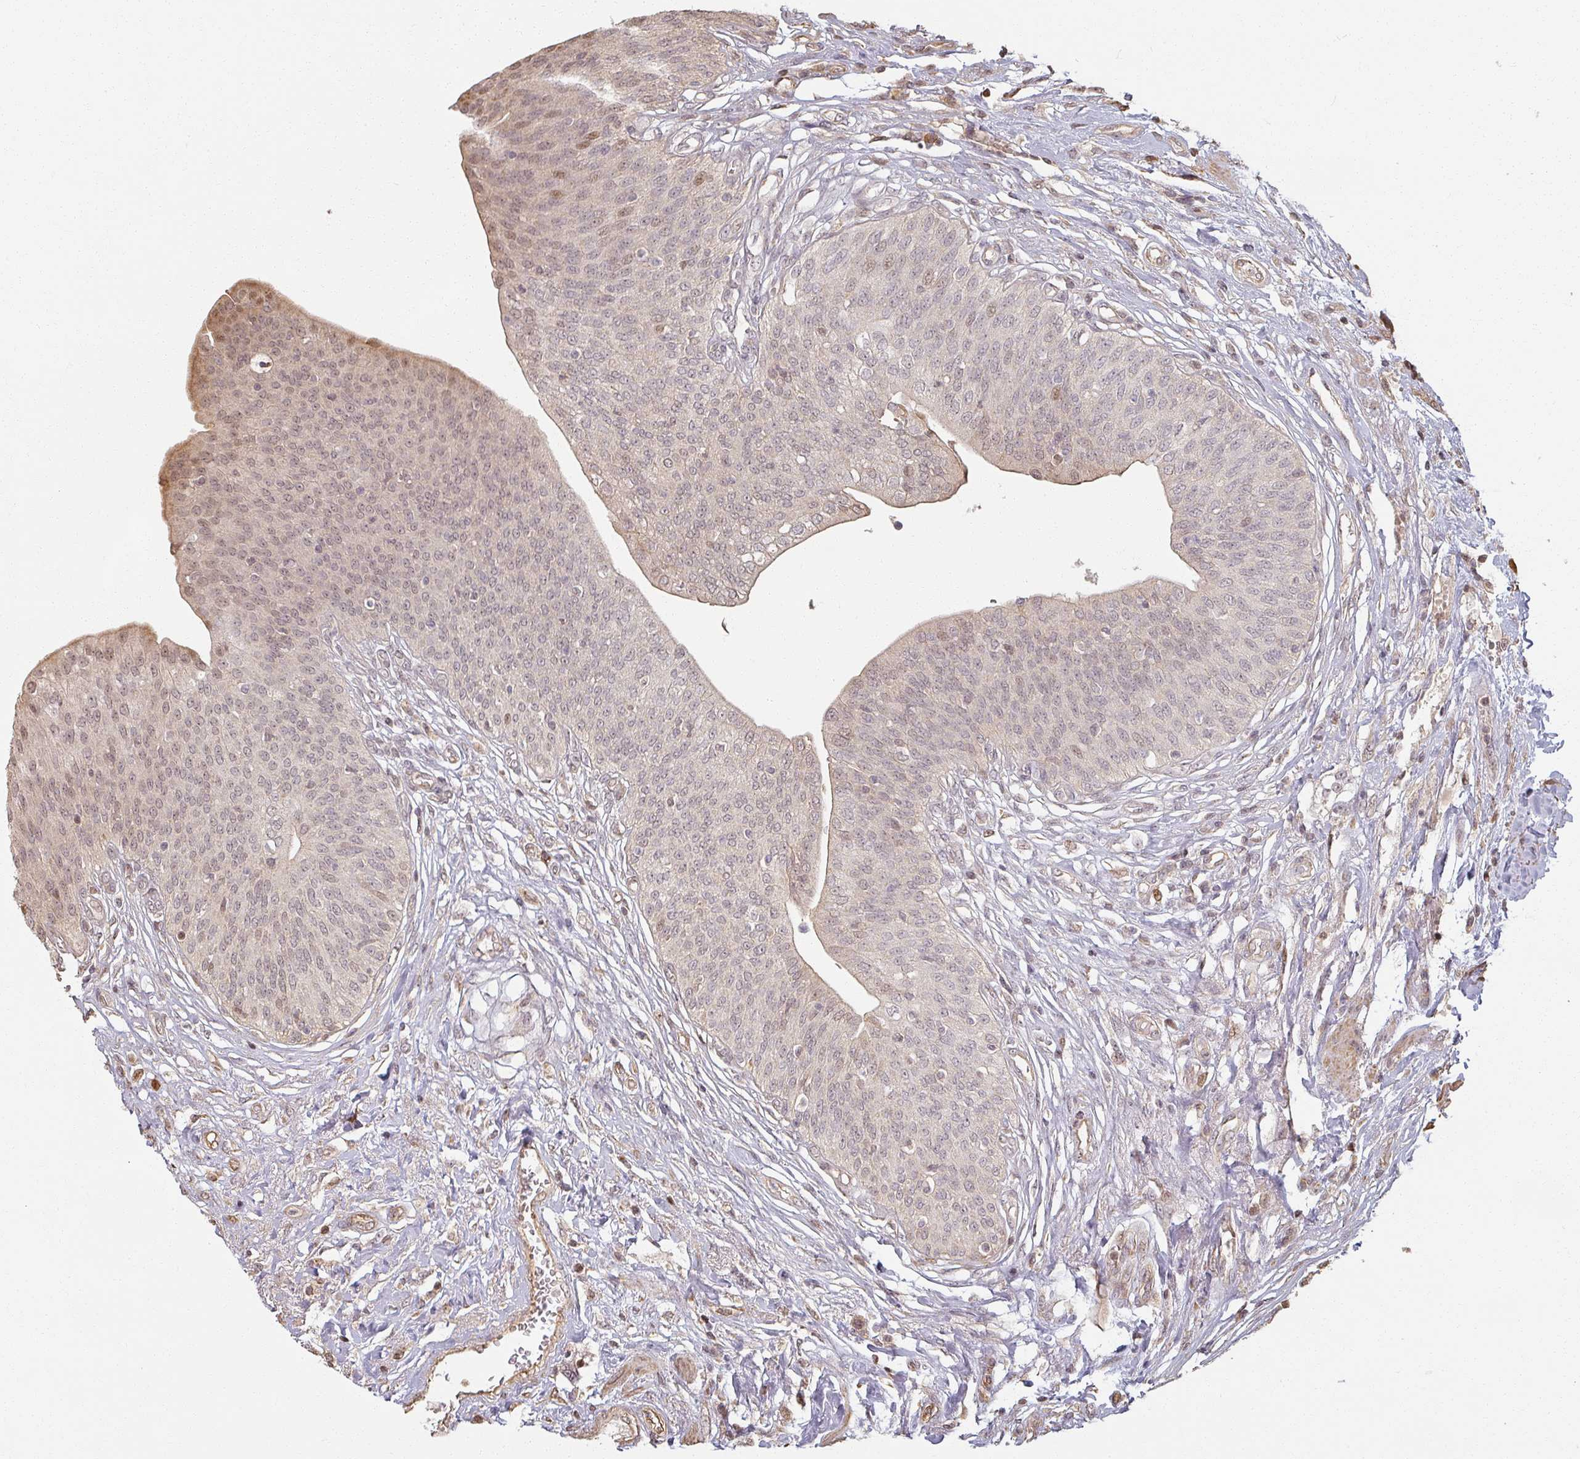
{"staining": {"intensity": "moderate", "quantity": "<25%", "location": "nuclear"}, "tissue": "urothelial cancer", "cell_type": "Tumor cells", "image_type": "cancer", "snomed": [{"axis": "morphology", "description": "Urothelial carcinoma, High grade"}, {"axis": "topography", "description": "Urinary bladder"}], "caption": "Immunohistochemical staining of human urothelial cancer reveals low levels of moderate nuclear protein positivity in approximately <25% of tumor cells. Ihc stains the protein of interest in brown and the nuclei are stained blue.", "gene": "MED19", "patient": {"sex": "female", "age": 79}}